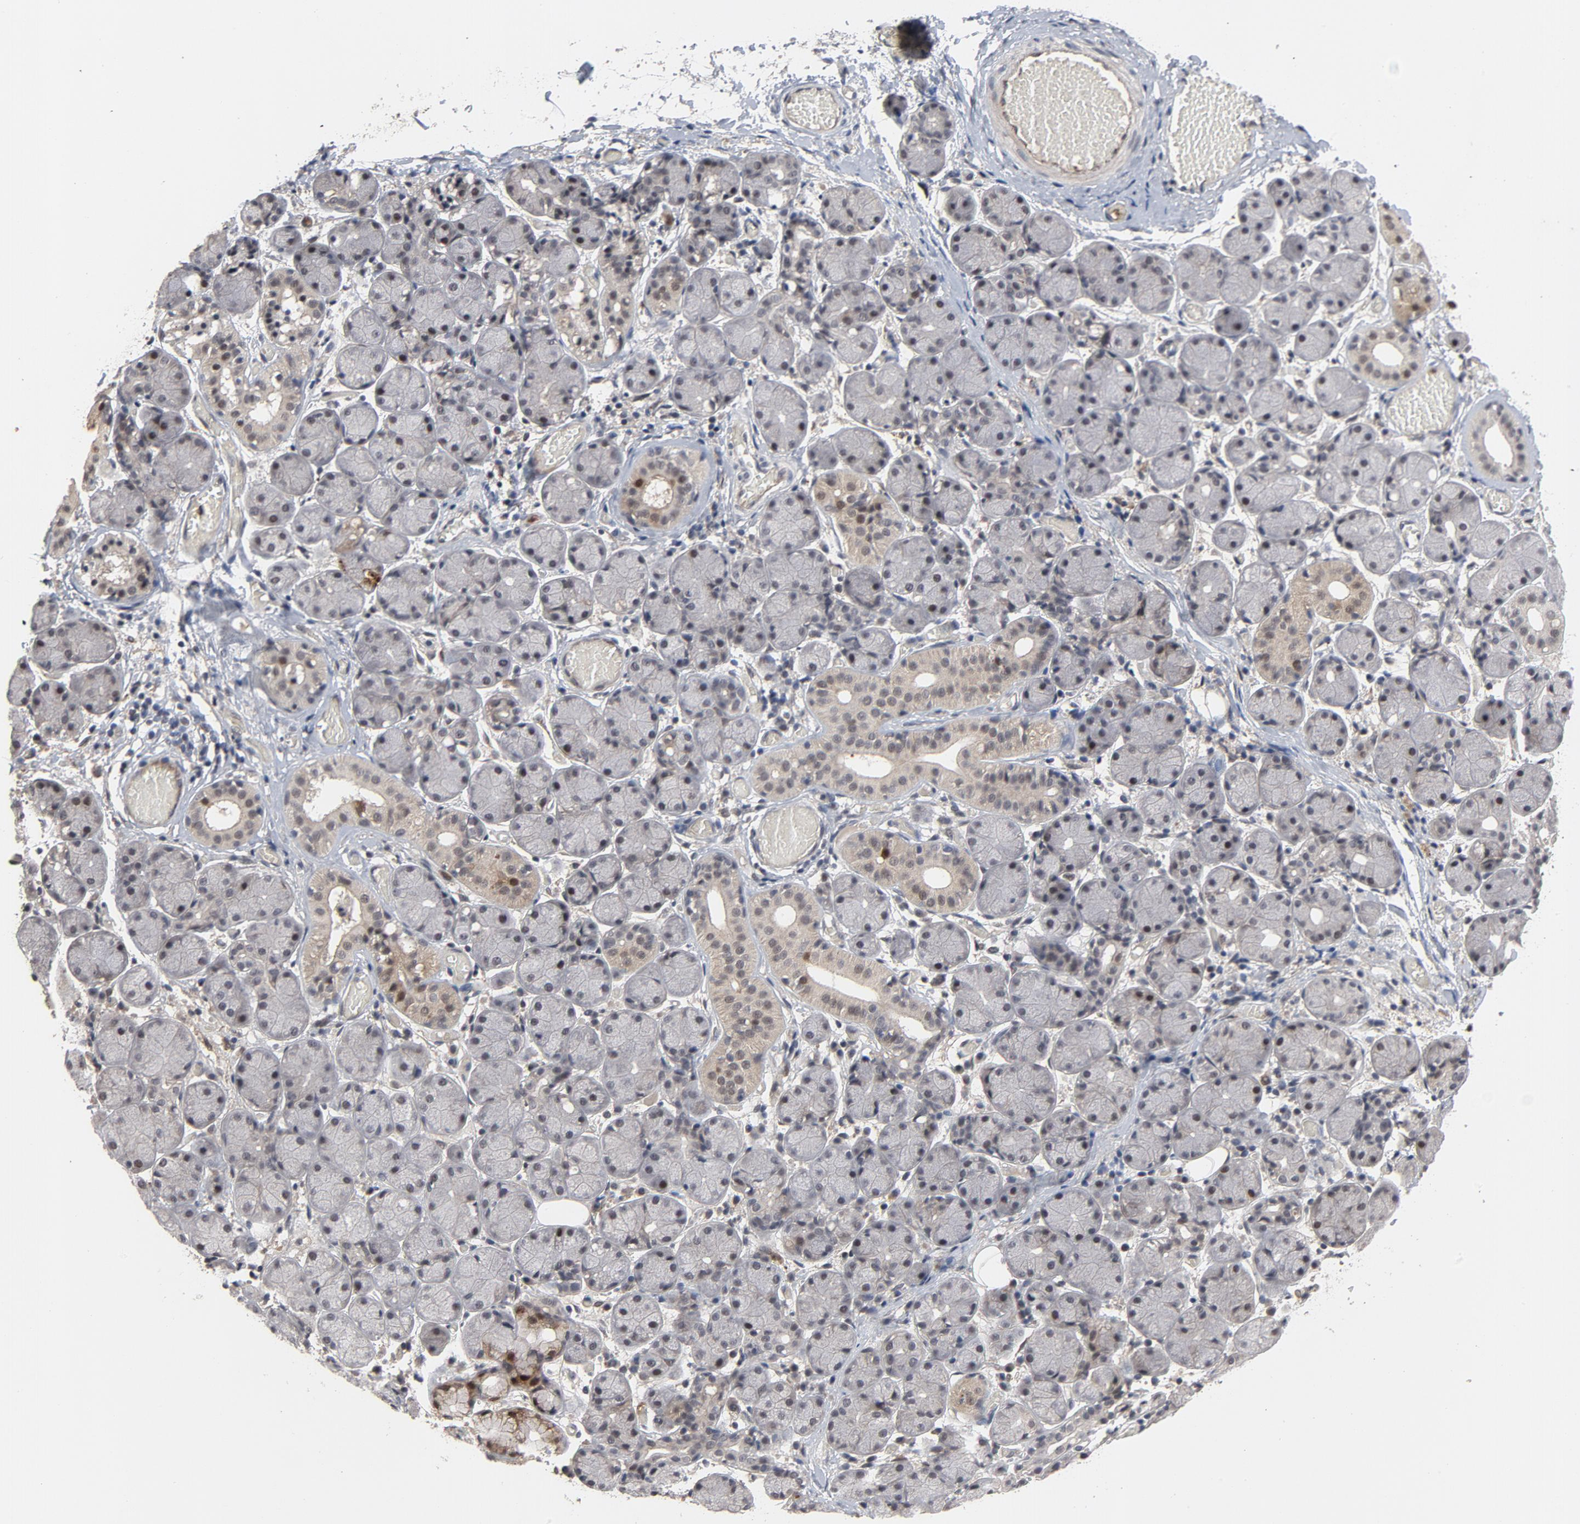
{"staining": {"intensity": "moderate", "quantity": "<25%", "location": "cytoplasmic/membranous,nuclear"}, "tissue": "salivary gland", "cell_type": "Glandular cells", "image_type": "normal", "snomed": [{"axis": "morphology", "description": "Normal tissue, NOS"}, {"axis": "topography", "description": "Salivary gland"}], "caption": "Immunohistochemistry (IHC) of benign salivary gland demonstrates low levels of moderate cytoplasmic/membranous,nuclear staining in approximately <25% of glandular cells. (Stains: DAB (3,3'-diaminobenzidine) in brown, nuclei in blue, Microscopy: brightfield microscopy at high magnification).", "gene": "RTL5", "patient": {"sex": "female", "age": 24}}